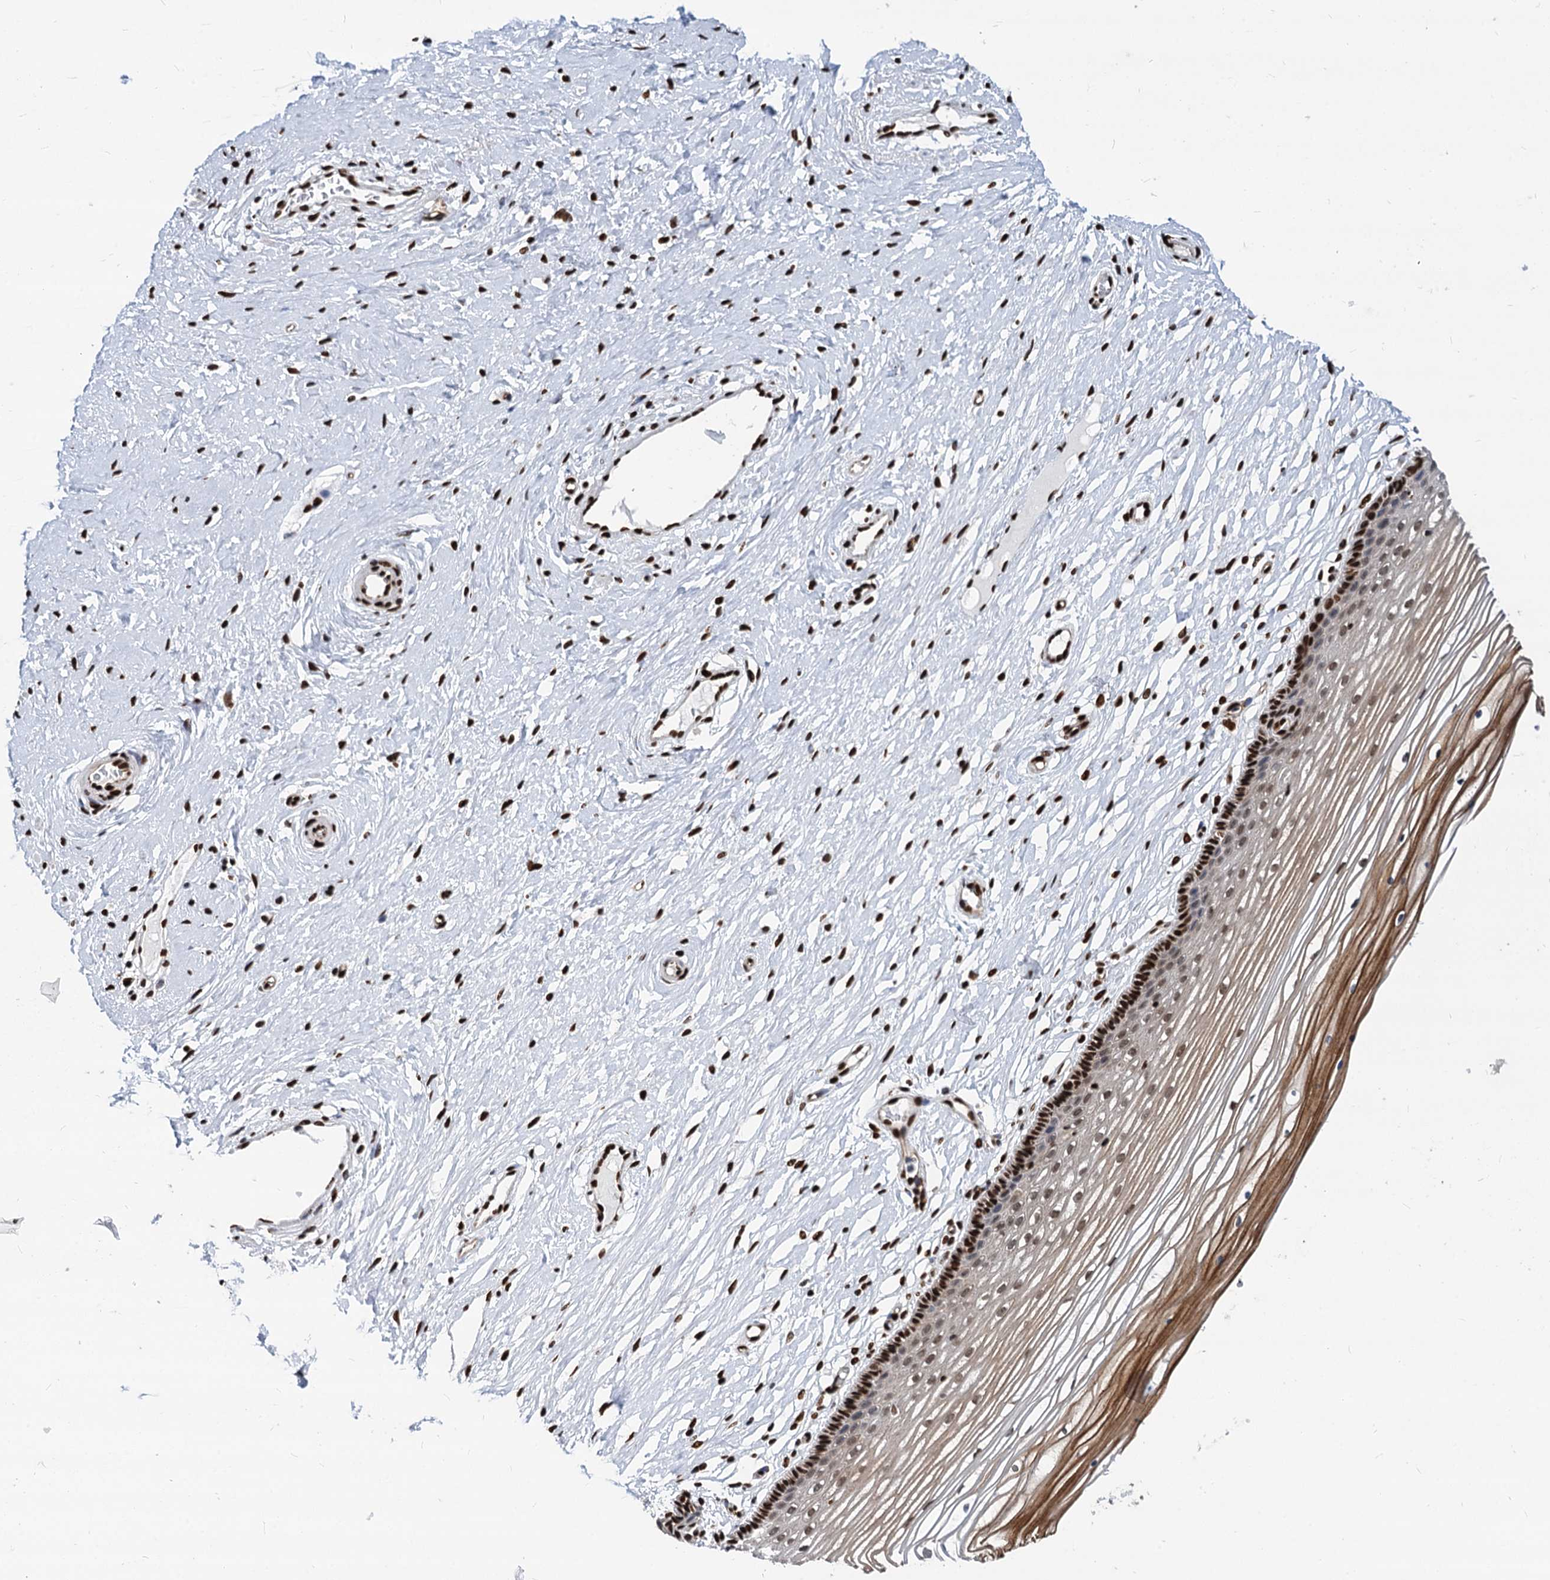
{"staining": {"intensity": "strong", "quantity": "25%-75%", "location": "nuclear"}, "tissue": "vagina", "cell_type": "Squamous epithelial cells", "image_type": "normal", "snomed": [{"axis": "morphology", "description": "Normal tissue, NOS"}, {"axis": "topography", "description": "Vagina"}, {"axis": "topography", "description": "Cervix"}], "caption": "Squamous epithelial cells exhibit high levels of strong nuclear staining in about 25%-75% of cells in normal human vagina.", "gene": "MECP2", "patient": {"sex": "female", "age": 40}}